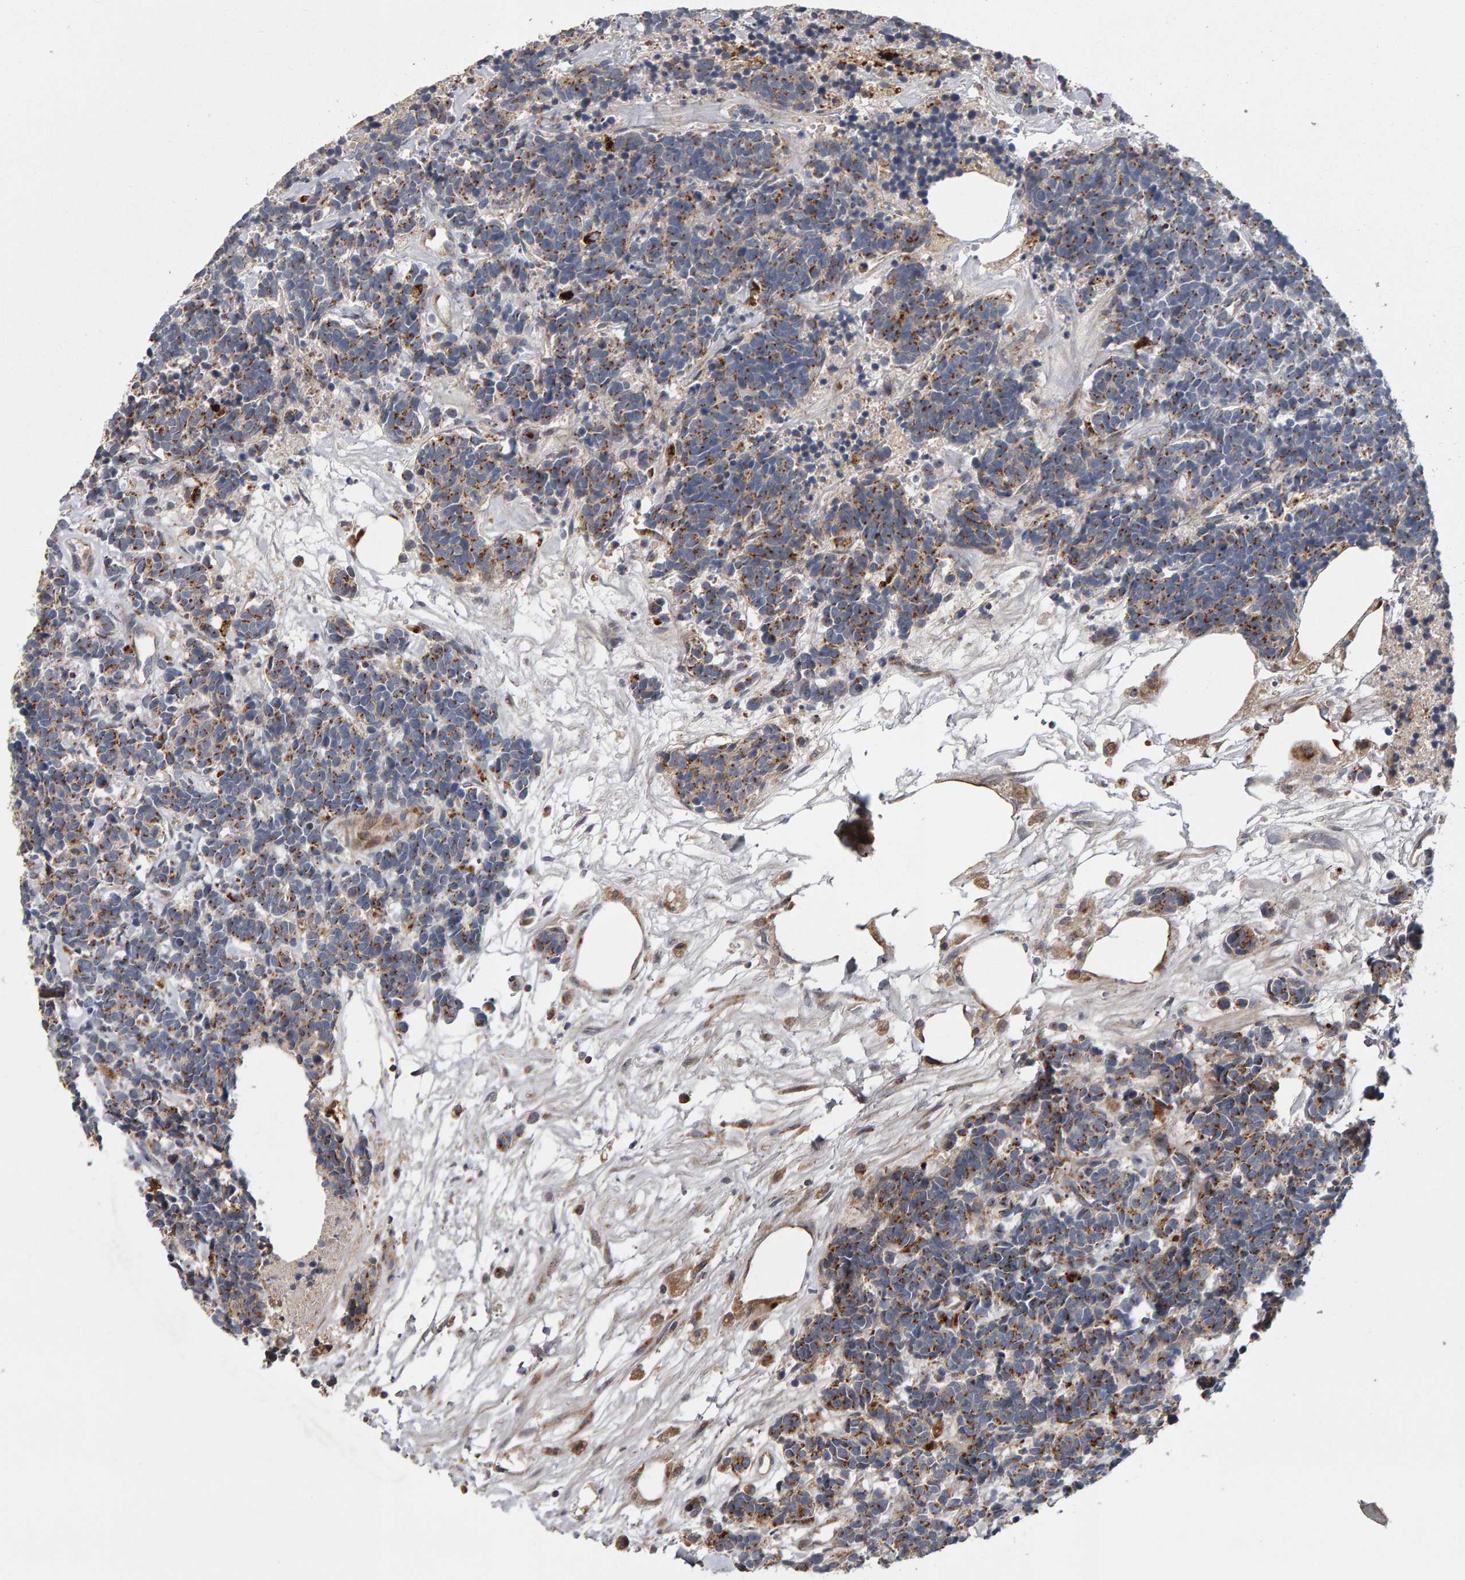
{"staining": {"intensity": "moderate", "quantity": ">75%", "location": "cytoplasmic/membranous"}, "tissue": "carcinoid", "cell_type": "Tumor cells", "image_type": "cancer", "snomed": [{"axis": "morphology", "description": "Carcinoma, NOS"}, {"axis": "morphology", "description": "Carcinoid, malignant, NOS"}, {"axis": "topography", "description": "Urinary bladder"}], "caption": "High-magnification brightfield microscopy of carcinoid stained with DAB (brown) and counterstained with hematoxylin (blue). tumor cells exhibit moderate cytoplasmic/membranous staining is seen in approximately>75% of cells.", "gene": "CANT1", "patient": {"sex": "male", "age": 57}}